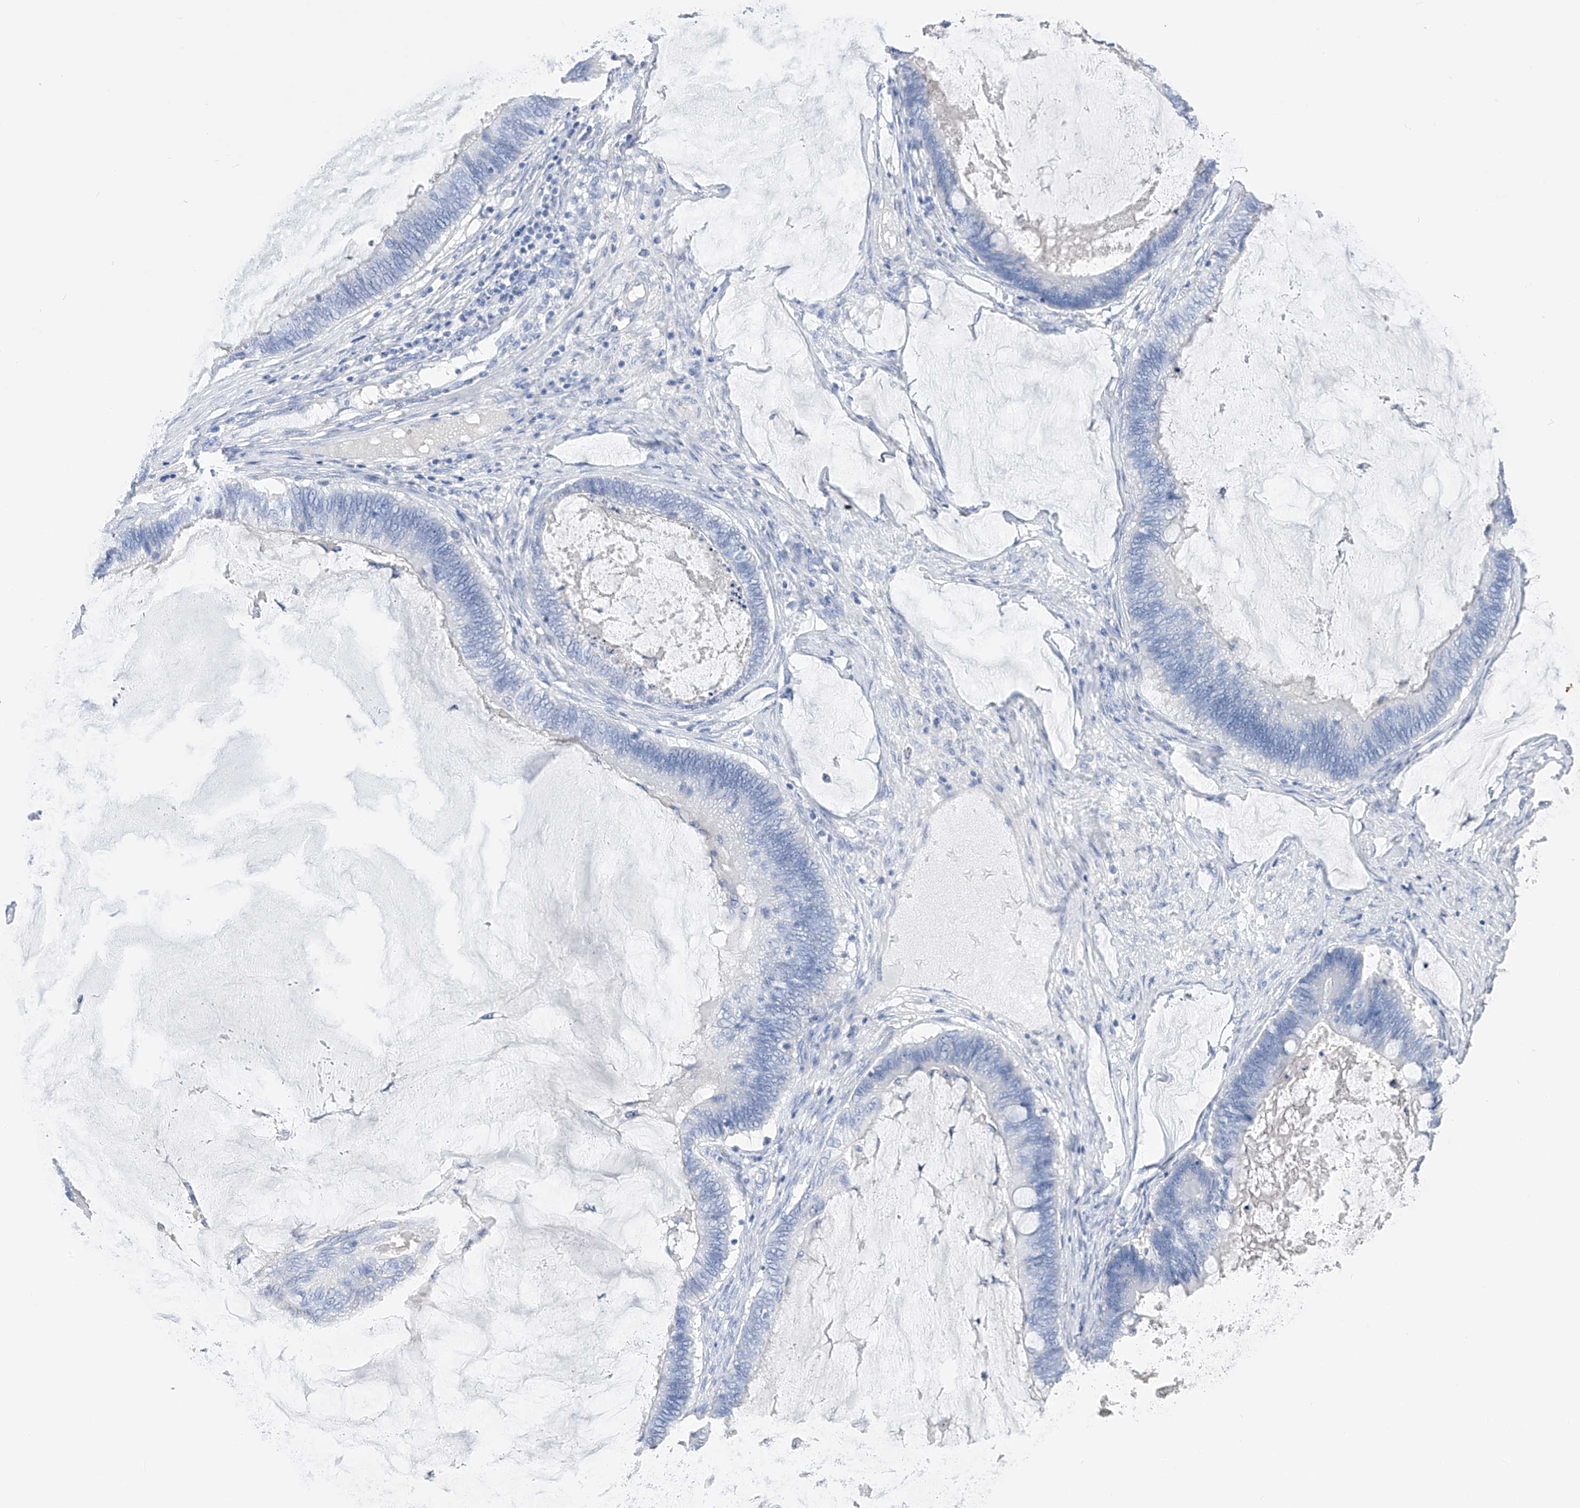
{"staining": {"intensity": "negative", "quantity": "none", "location": "none"}, "tissue": "ovarian cancer", "cell_type": "Tumor cells", "image_type": "cancer", "snomed": [{"axis": "morphology", "description": "Cystadenocarcinoma, mucinous, NOS"}, {"axis": "topography", "description": "Ovary"}], "caption": "Immunohistochemistry image of ovarian mucinous cystadenocarcinoma stained for a protein (brown), which reveals no positivity in tumor cells.", "gene": "ADRA1A", "patient": {"sex": "female", "age": 61}}